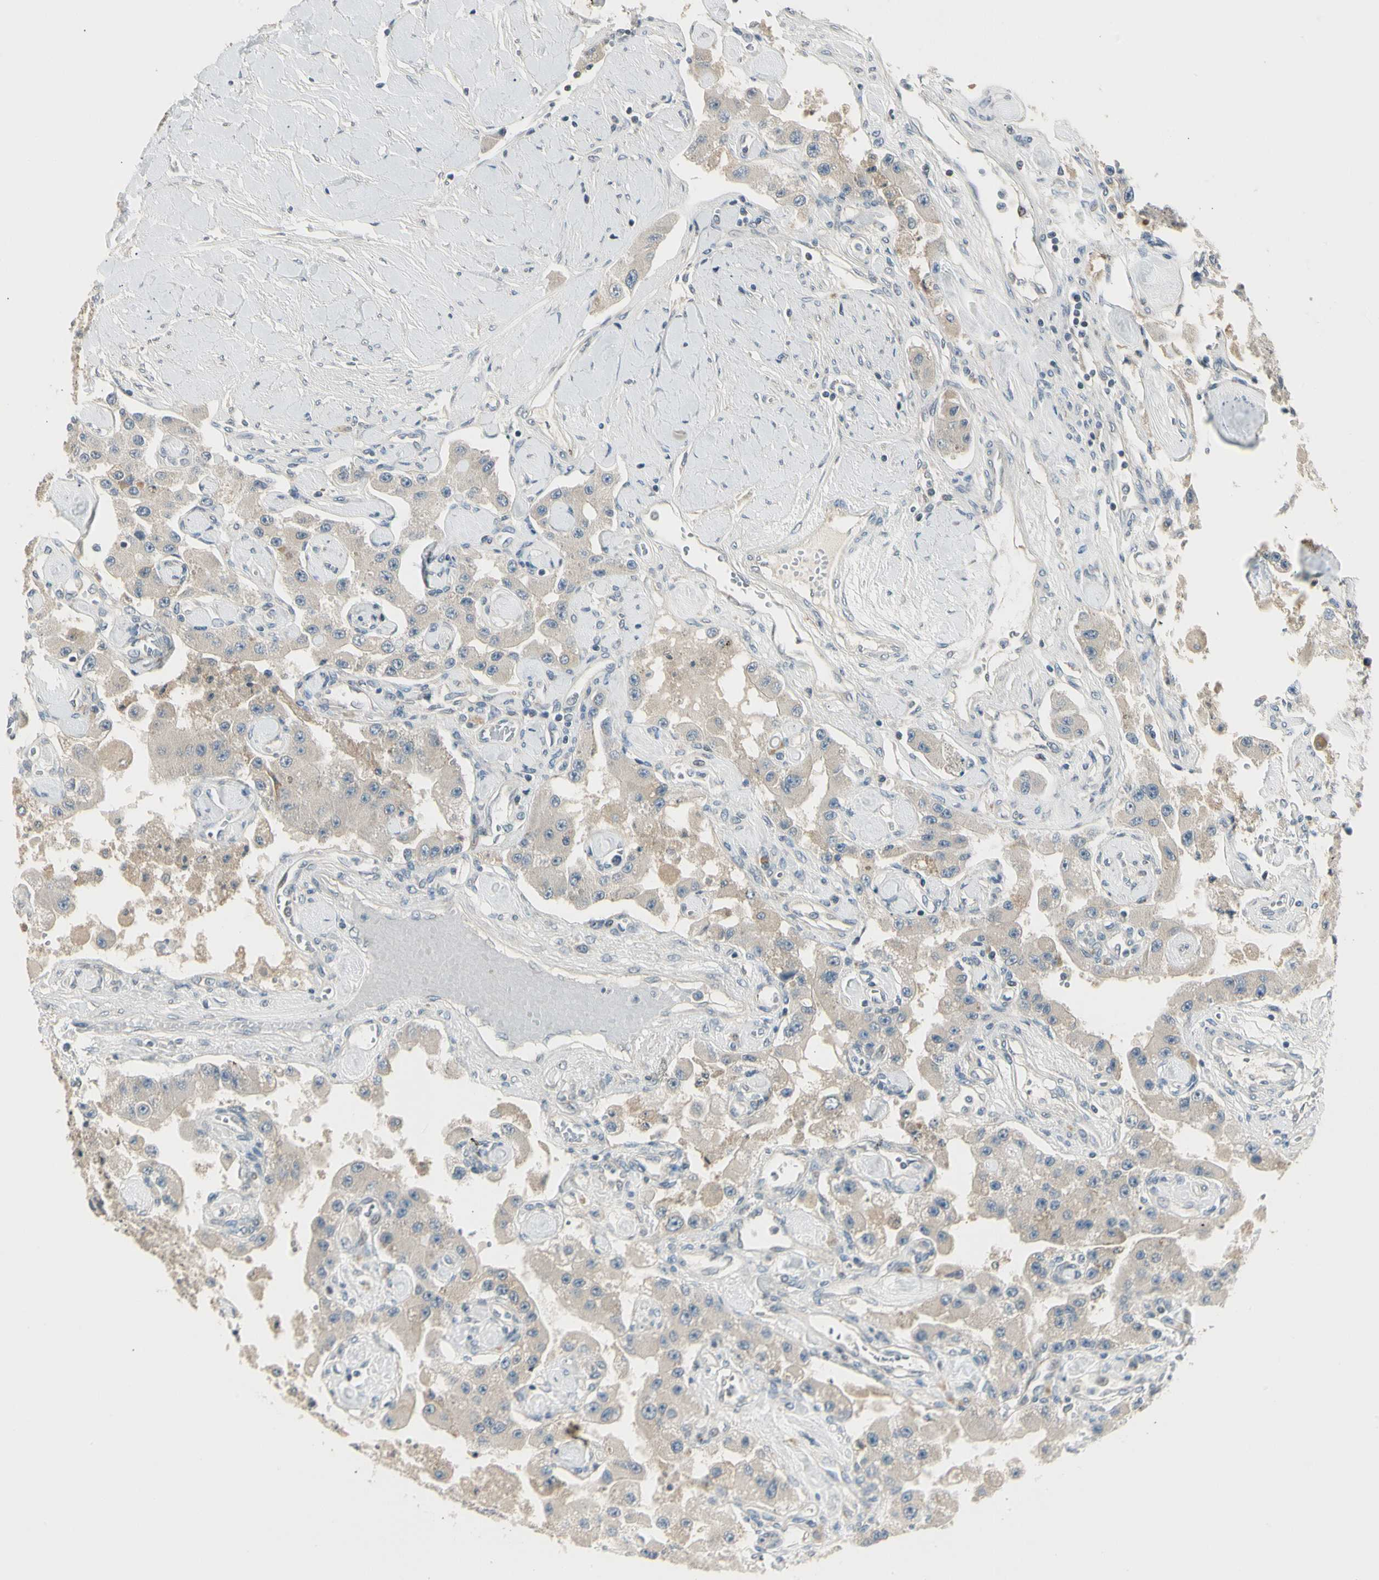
{"staining": {"intensity": "weak", "quantity": "25%-75%", "location": "cytoplasmic/membranous"}, "tissue": "carcinoid", "cell_type": "Tumor cells", "image_type": "cancer", "snomed": [{"axis": "morphology", "description": "Carcinoid, malignant, NOS"}, {"axis": "topography", "description": "Pancreas"}], "caption": "Human malignant carcinoid stained for a protein (brown) exhibits weak cytoplasmic/membranous positive positivity in about 25%-75% of tumor cells.", "gene": "PCDHB15", "patient": {"sex": "male", "age": 41}}